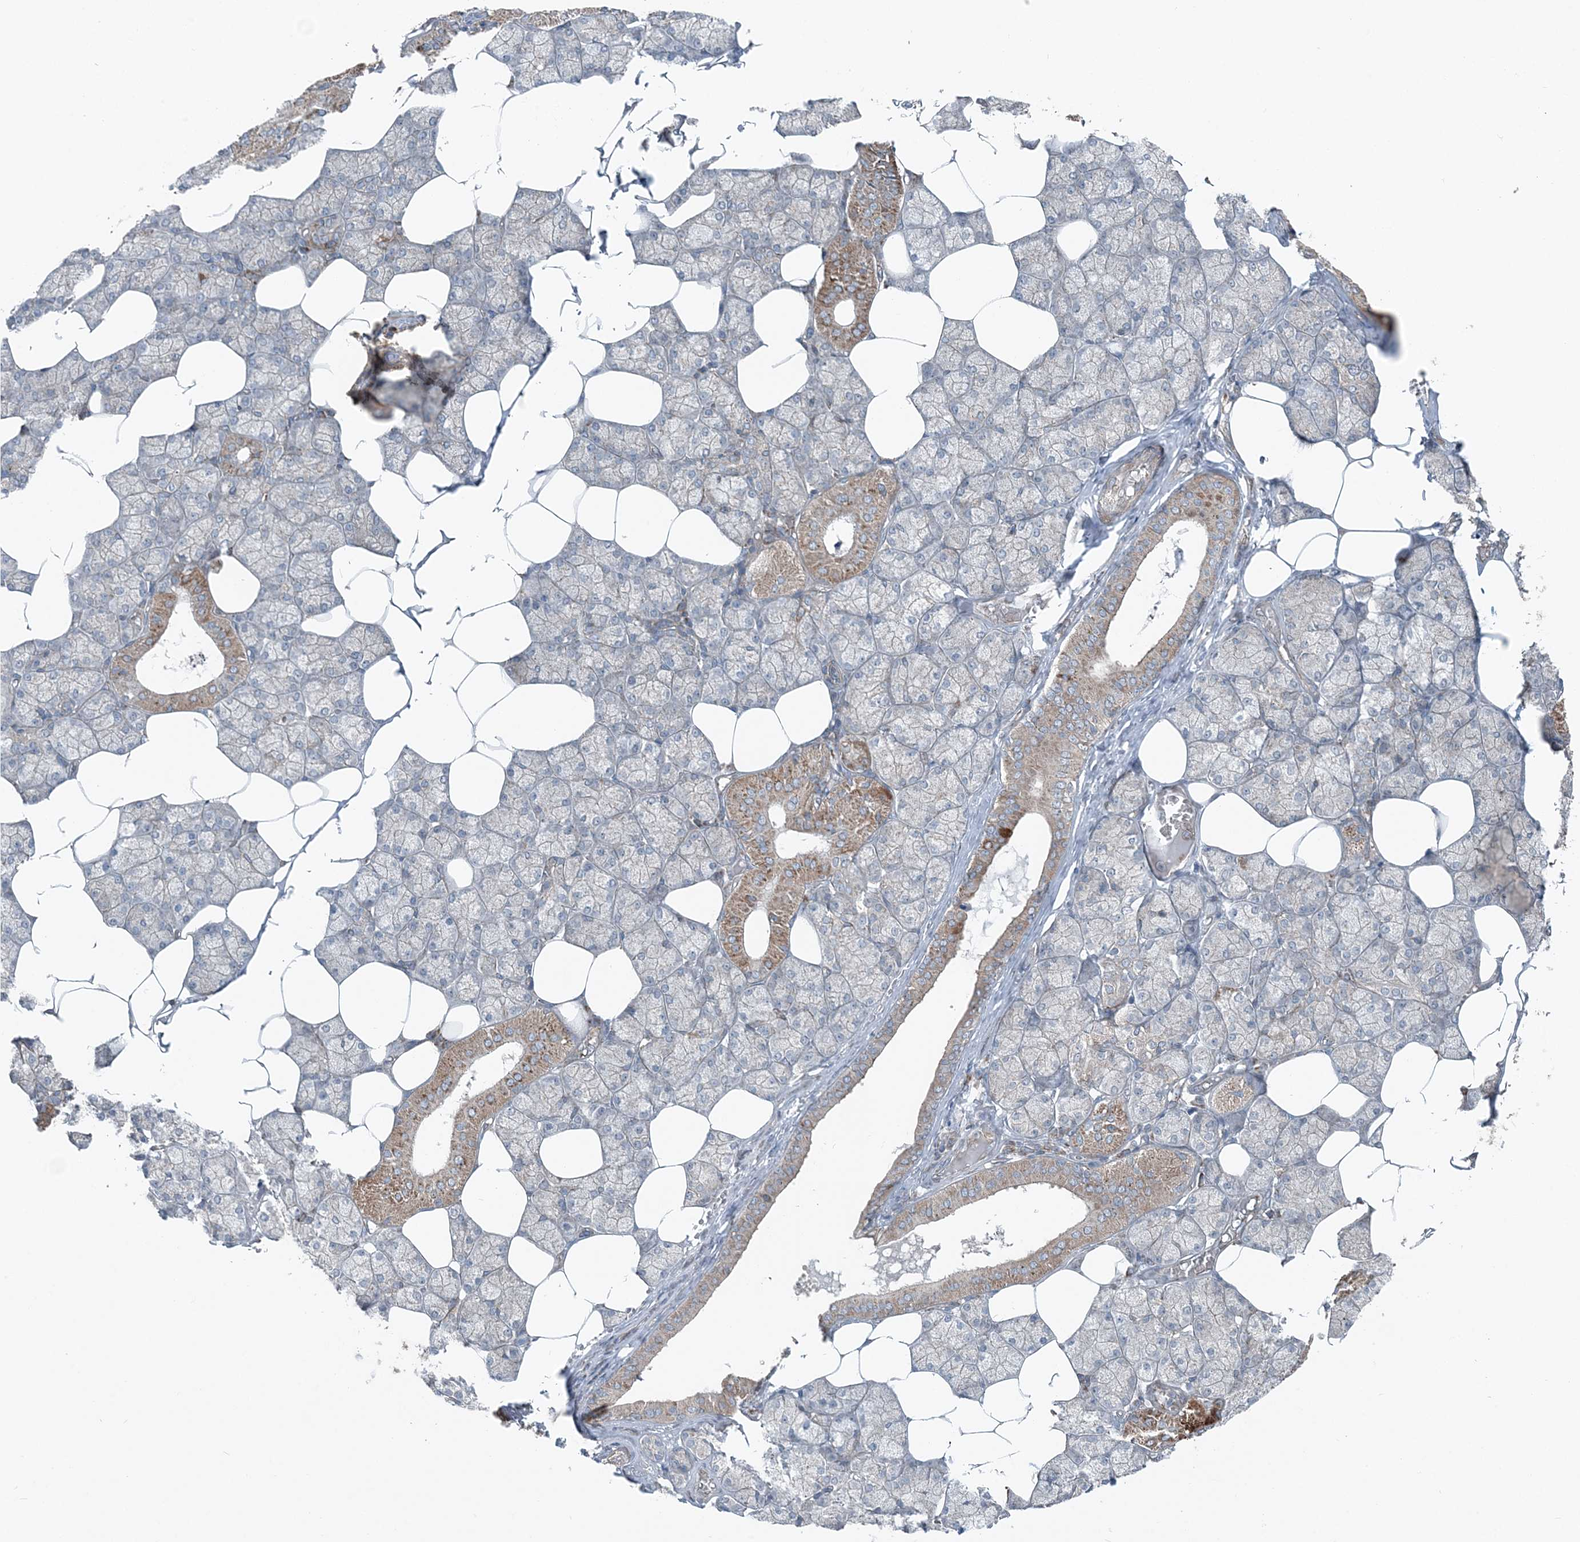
{"staining": {"intensity": "moderate", "quantity": "<25%", "location": "cytoplasmic/membranous"}, "tissue": "salivary gland", "cell_type": "Glandular cells", "image_type": "normal", "snomed": [{"axis": "morphology", "description": "Normal tissue, NOS"}, {"axis": "topography", "description": "Salivary gland"}], "caption": "IHC (DAB (3,3'-diaminobenzidine)) staining of unremarkable human salivary gland shows moderate cytoplasmic/membranous protein positivity in about <25% of glandular cells. (DAB (3,3'-diaminobenzidine) = brown stain, brightfield microscopy at high magnification).", "gene": "KY", "patient": {"sex": "male", "age": 62}}